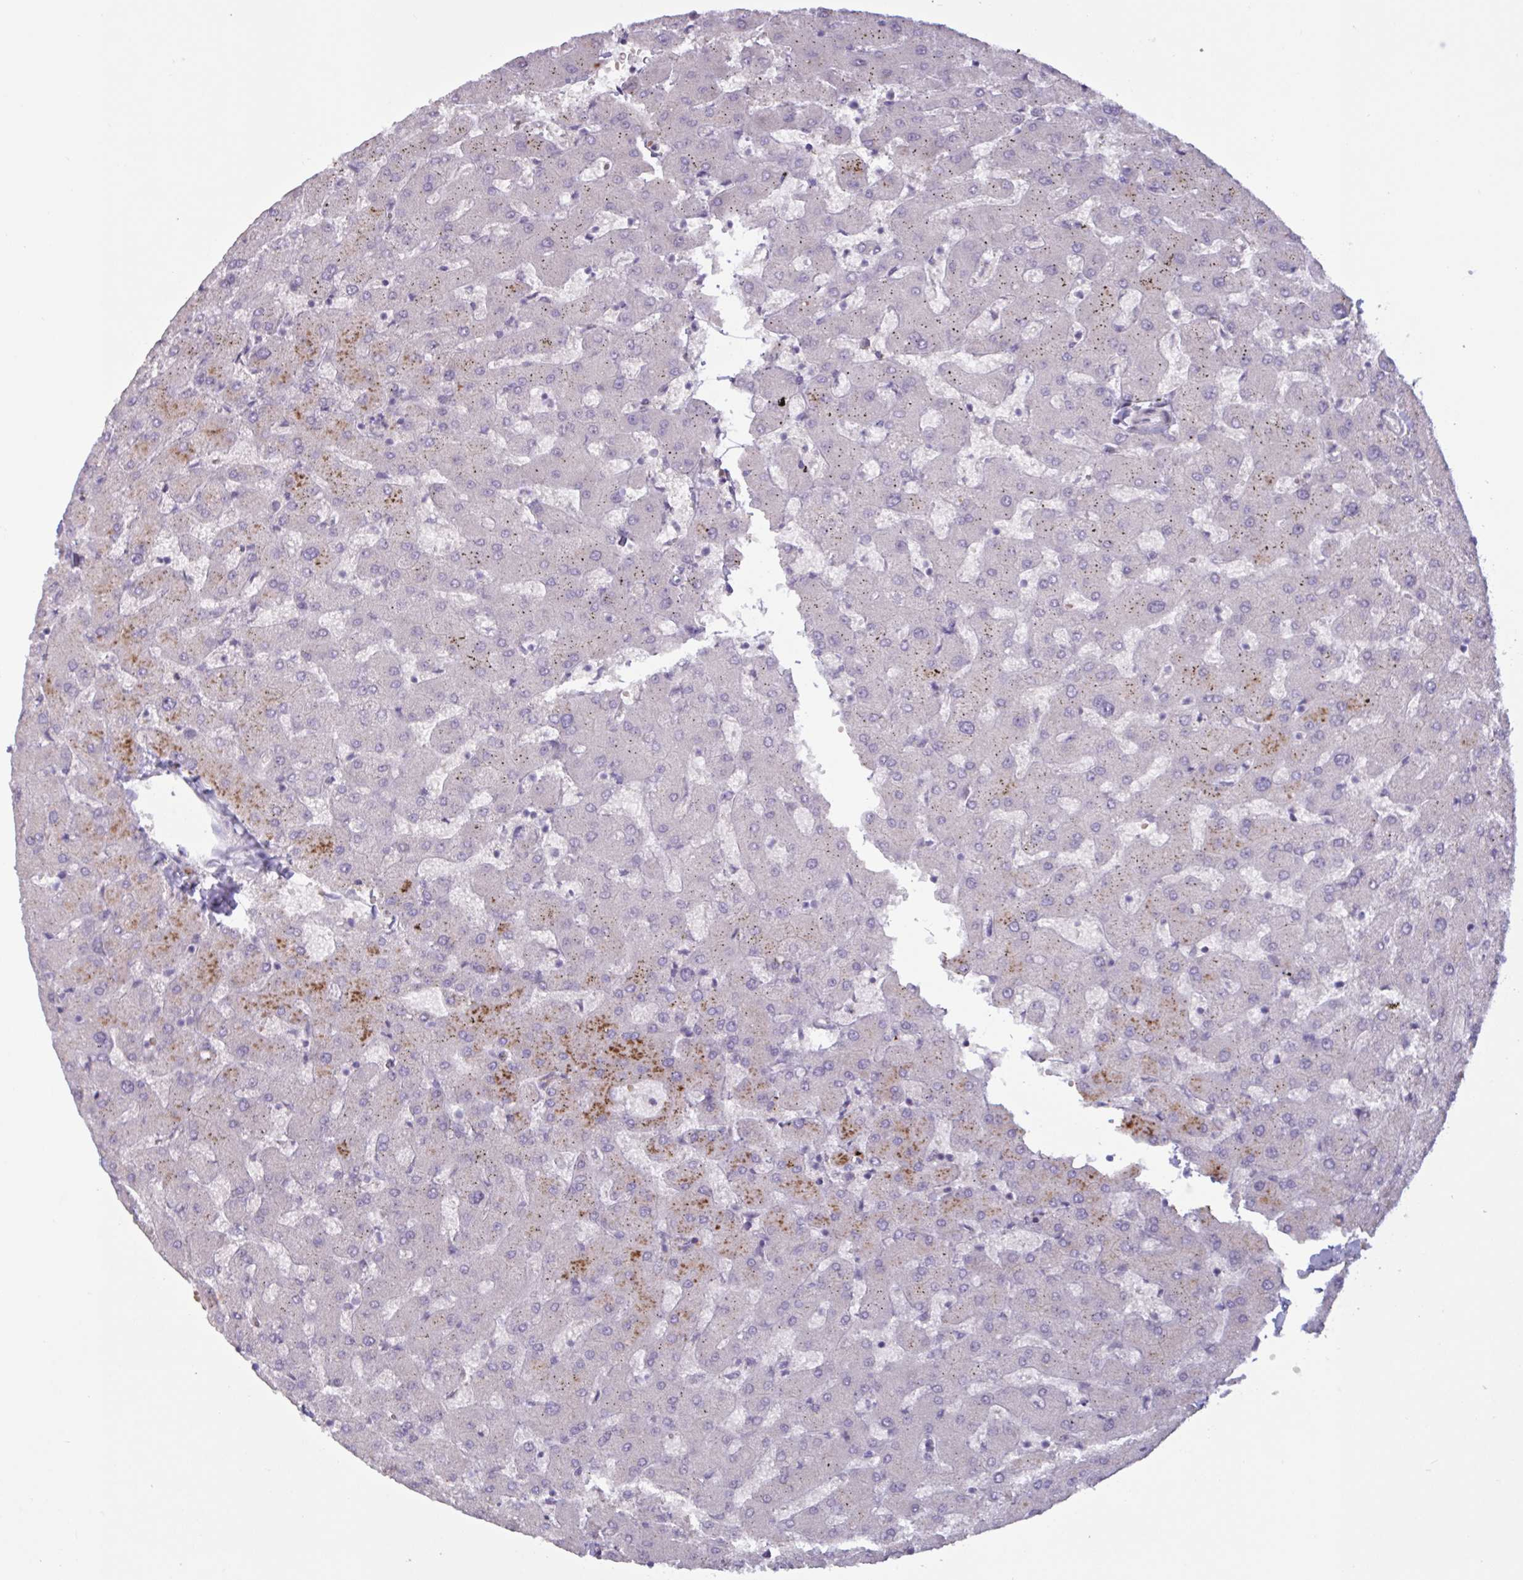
{"staining": {"intensity": "negative", "quantity": "none", "location": "none"}, "tissue": "liver", "cell_type": "Cholangiocytes", "image_type": "normal", "snomed": [{"axis": "morphology", "description": "Normal tissue, NOS"}, {"axis": "topography", "description": "Liver"}], "caption": "There is no significant expression in cholangiocytes of liver. (Brightfield microscopy of DAB (3,3'-diaminobenzidine) immunohistochemistry at high magnification).", "gene": "ENSG00000281613", "patient": {"sex": "female", "age": 63}}